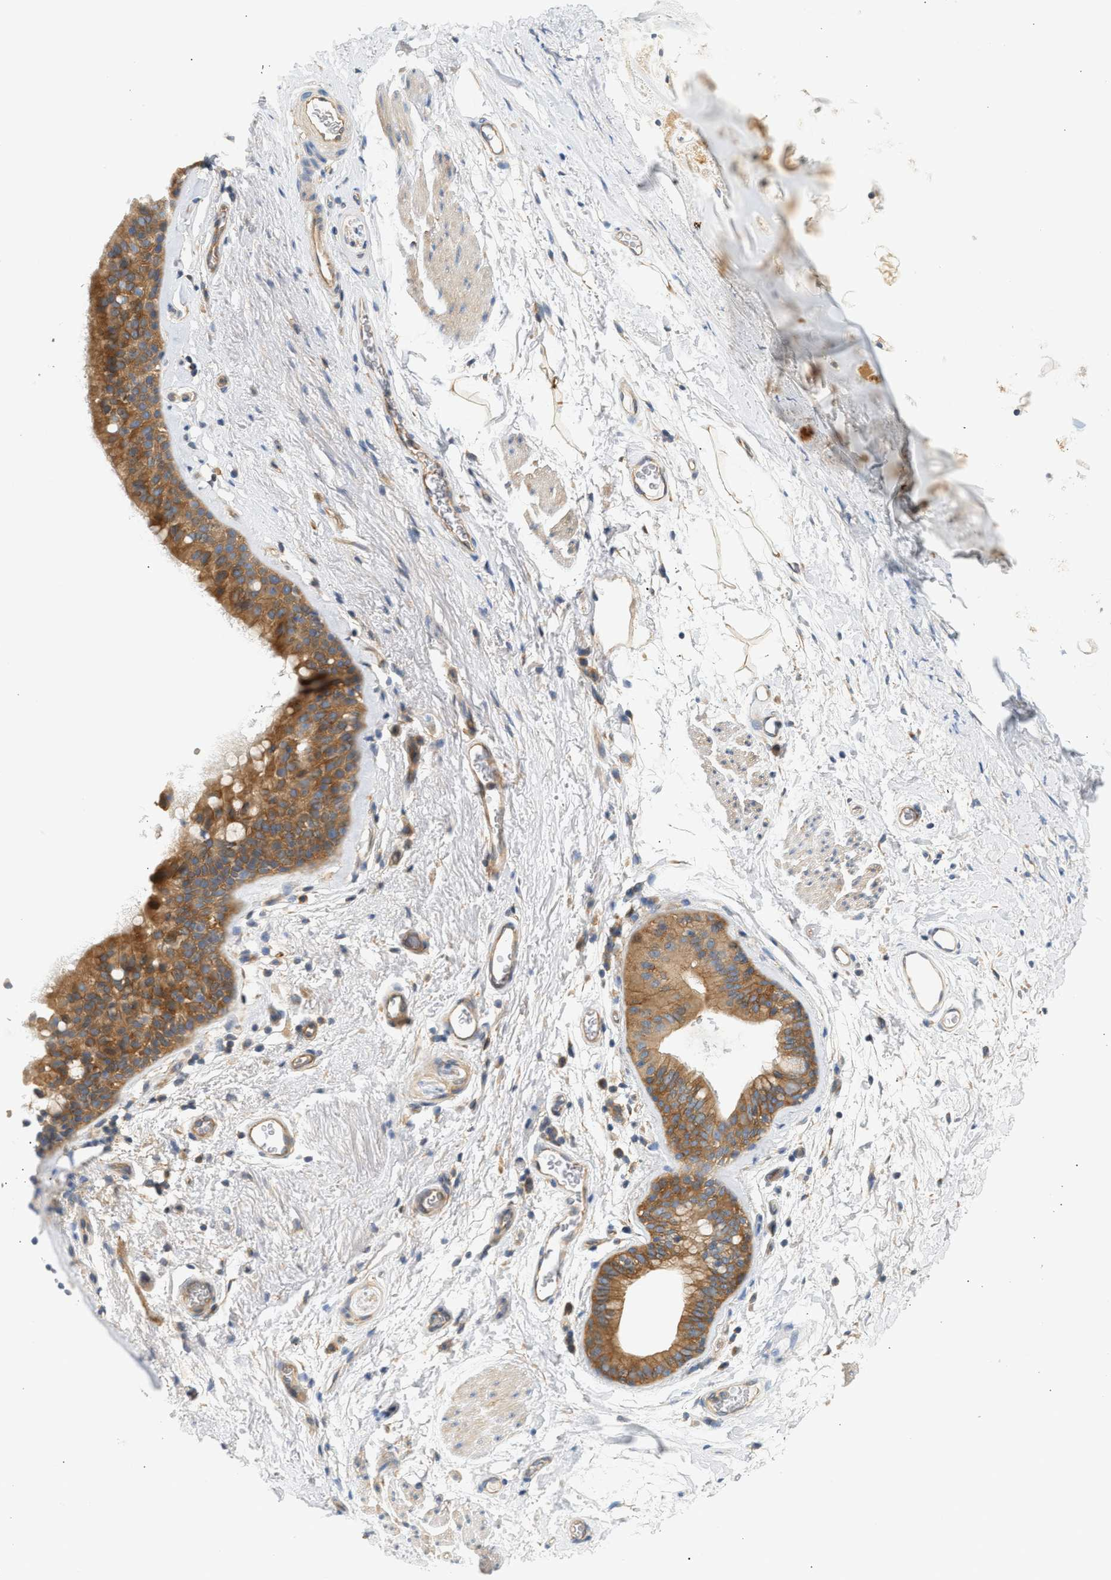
{"staining": {"intensity": "moderate", "quantity": ">75%", "location": "cytoplasmic/membranous"}, "tissue": "bronchus", "cell_type": "Respiratory epithelial cells", "image_type": "normal", "snomed": [{"axis": "morphology", "description": "Normal tissue, NOS"}, {"axis": "topography", "description": "Cartilage tissue"}, {"axis": "topography", "description": "Bronchus"}], "caption": "IHC of benign human bronchus displays medium levels of moderate cytoplasmic/membranous positivity in about >75% of respiratory epithelial cells. Using DAB (brown) and hematoxylin (blue) stains, captured at high magnification using brightfield microscopy.", "gene": "PAFAH1B1", "patient": {"sex": "female", "age": 53}}